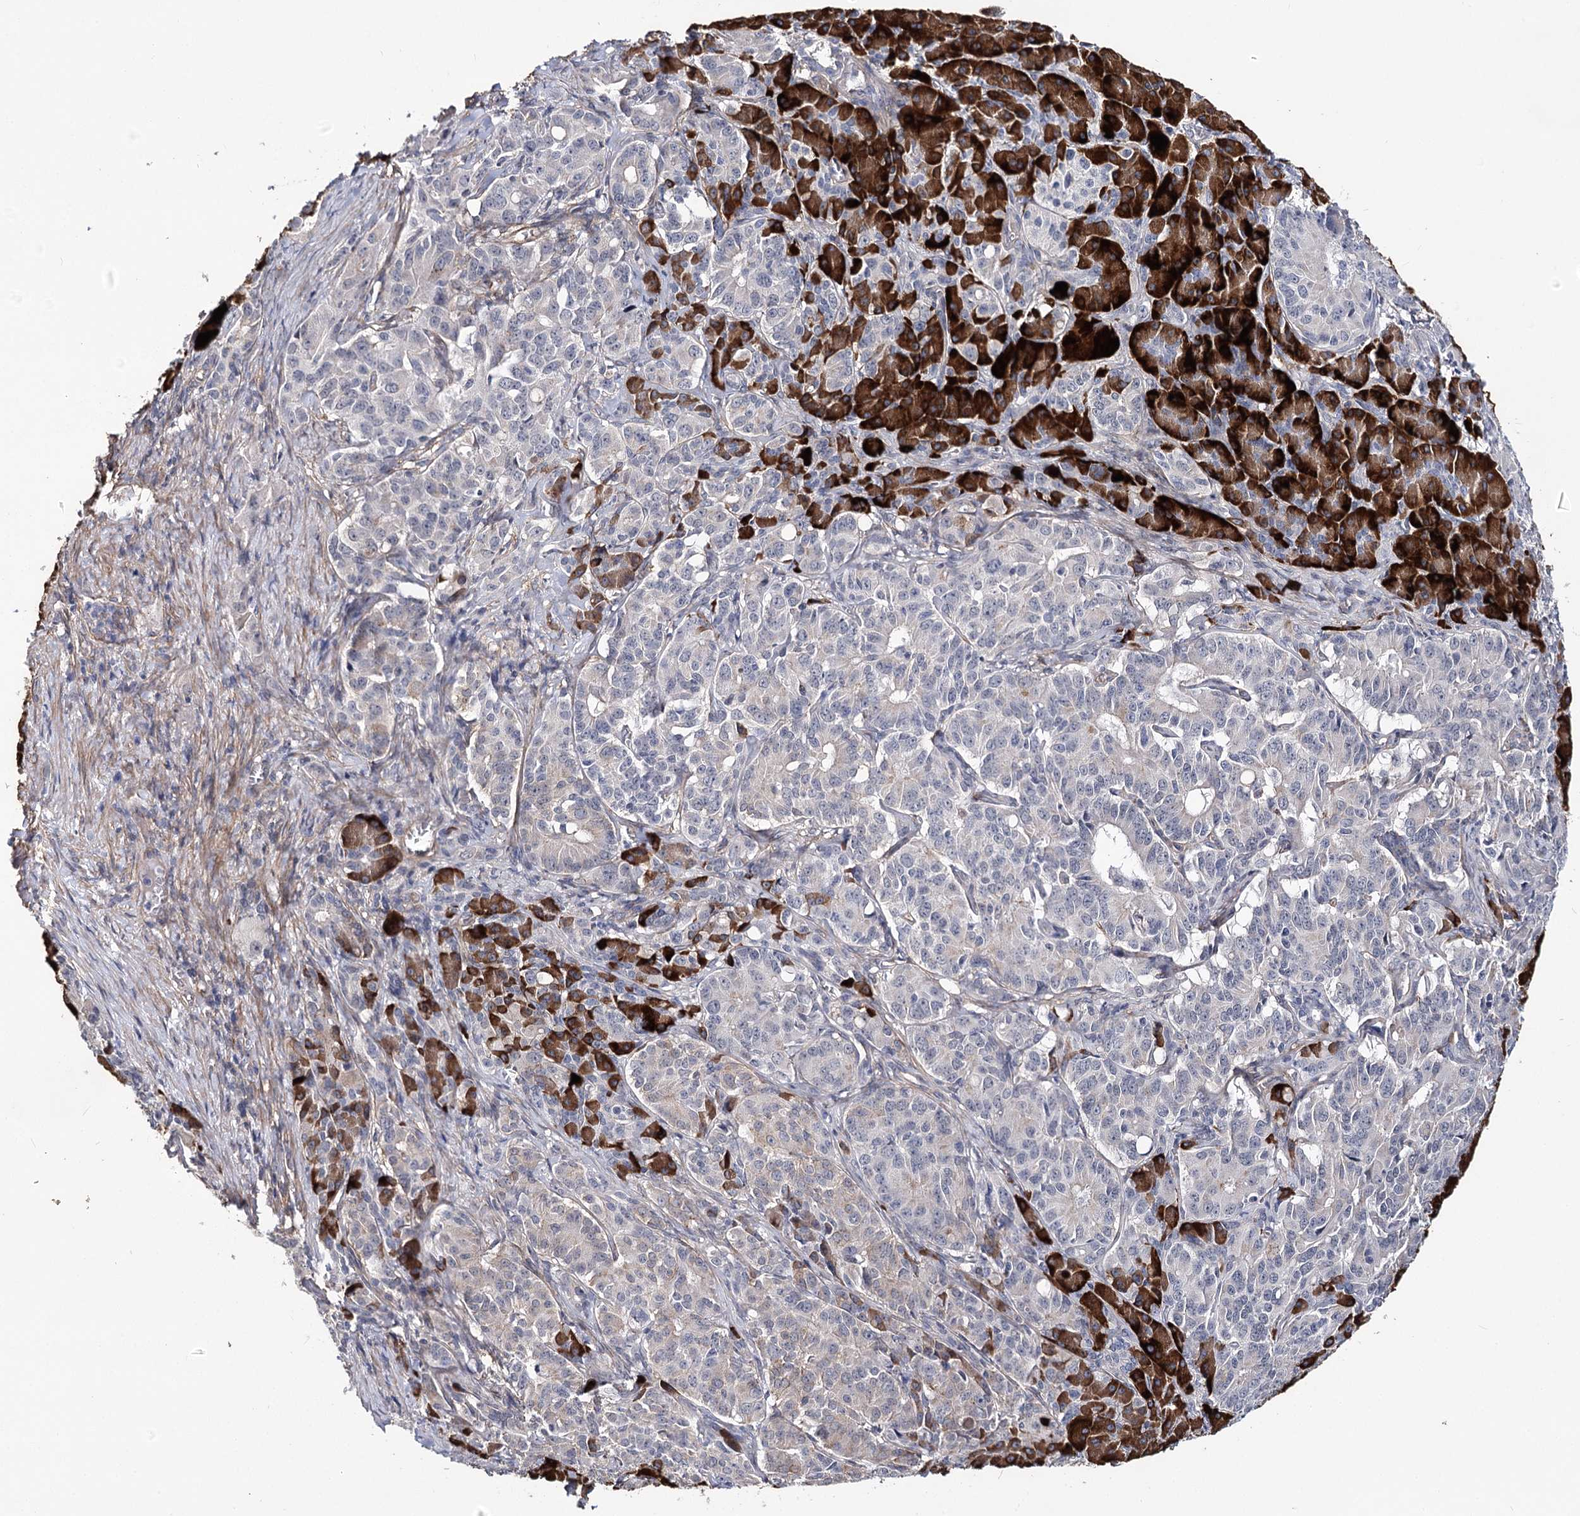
{"staining": {"intensity": "negative", "quantity": "none", "location": "none"}, "tissue": "pancreatic cancer", "cell_type": "Tumor cells", "image_type": "cancer", "snomed": [{"axis": "morphology", "description": "Adenocarcinoma, NOS"}, {"axis": "topography", "description": "Pancreas"}], "caption": "Immunohistochemistry (IHC) image of human pancreatic cancer (adenocarcinoma) stained for a protein (brown), which shows no expression in tumor cells.", "gene": "TMEM218", "patient": {"sex": "female", "age": 74}}